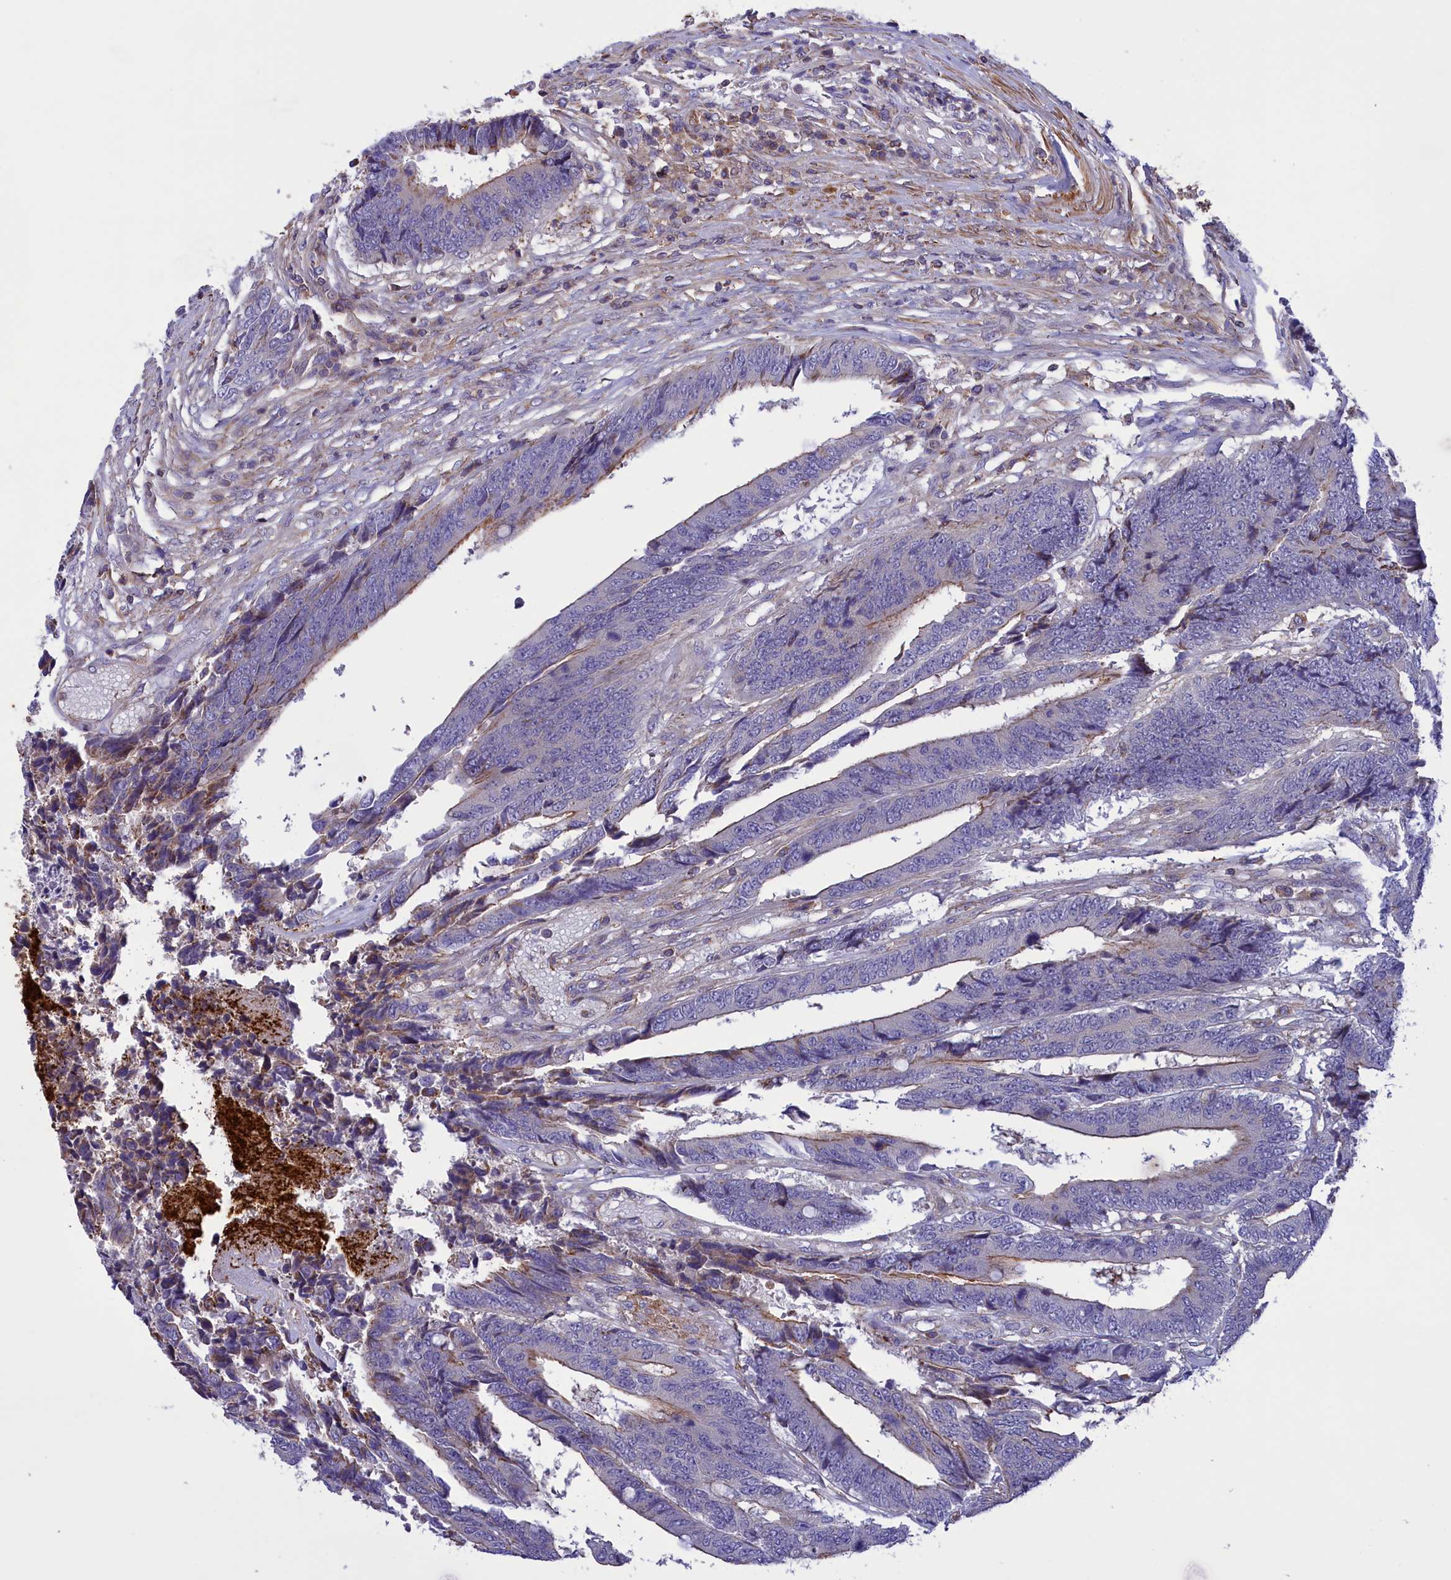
{"staining": {"intensity": "weak", "quantity": "<25%", "location": "cytoplasmic/membranous"}, "tissue": "colorectal cancer", "cell_type": "Tumor cells", "image_type": "cancer", "snomed": [{"axis": "morphology", "description": "Adenocarcinoma, NOS"}, {"axis": "topography", "description": "Rectum"}], "caption": "IHC photomicrograph of human colorectal cancer stained for a protein (brown), which exhibits no positivity in tumor cells. (Brightfield microscopy of DAB immunohistochemistry at high magnification).", "gene": "CORO7-PAM16", "patient": {"sex": "male", "age": 84}}